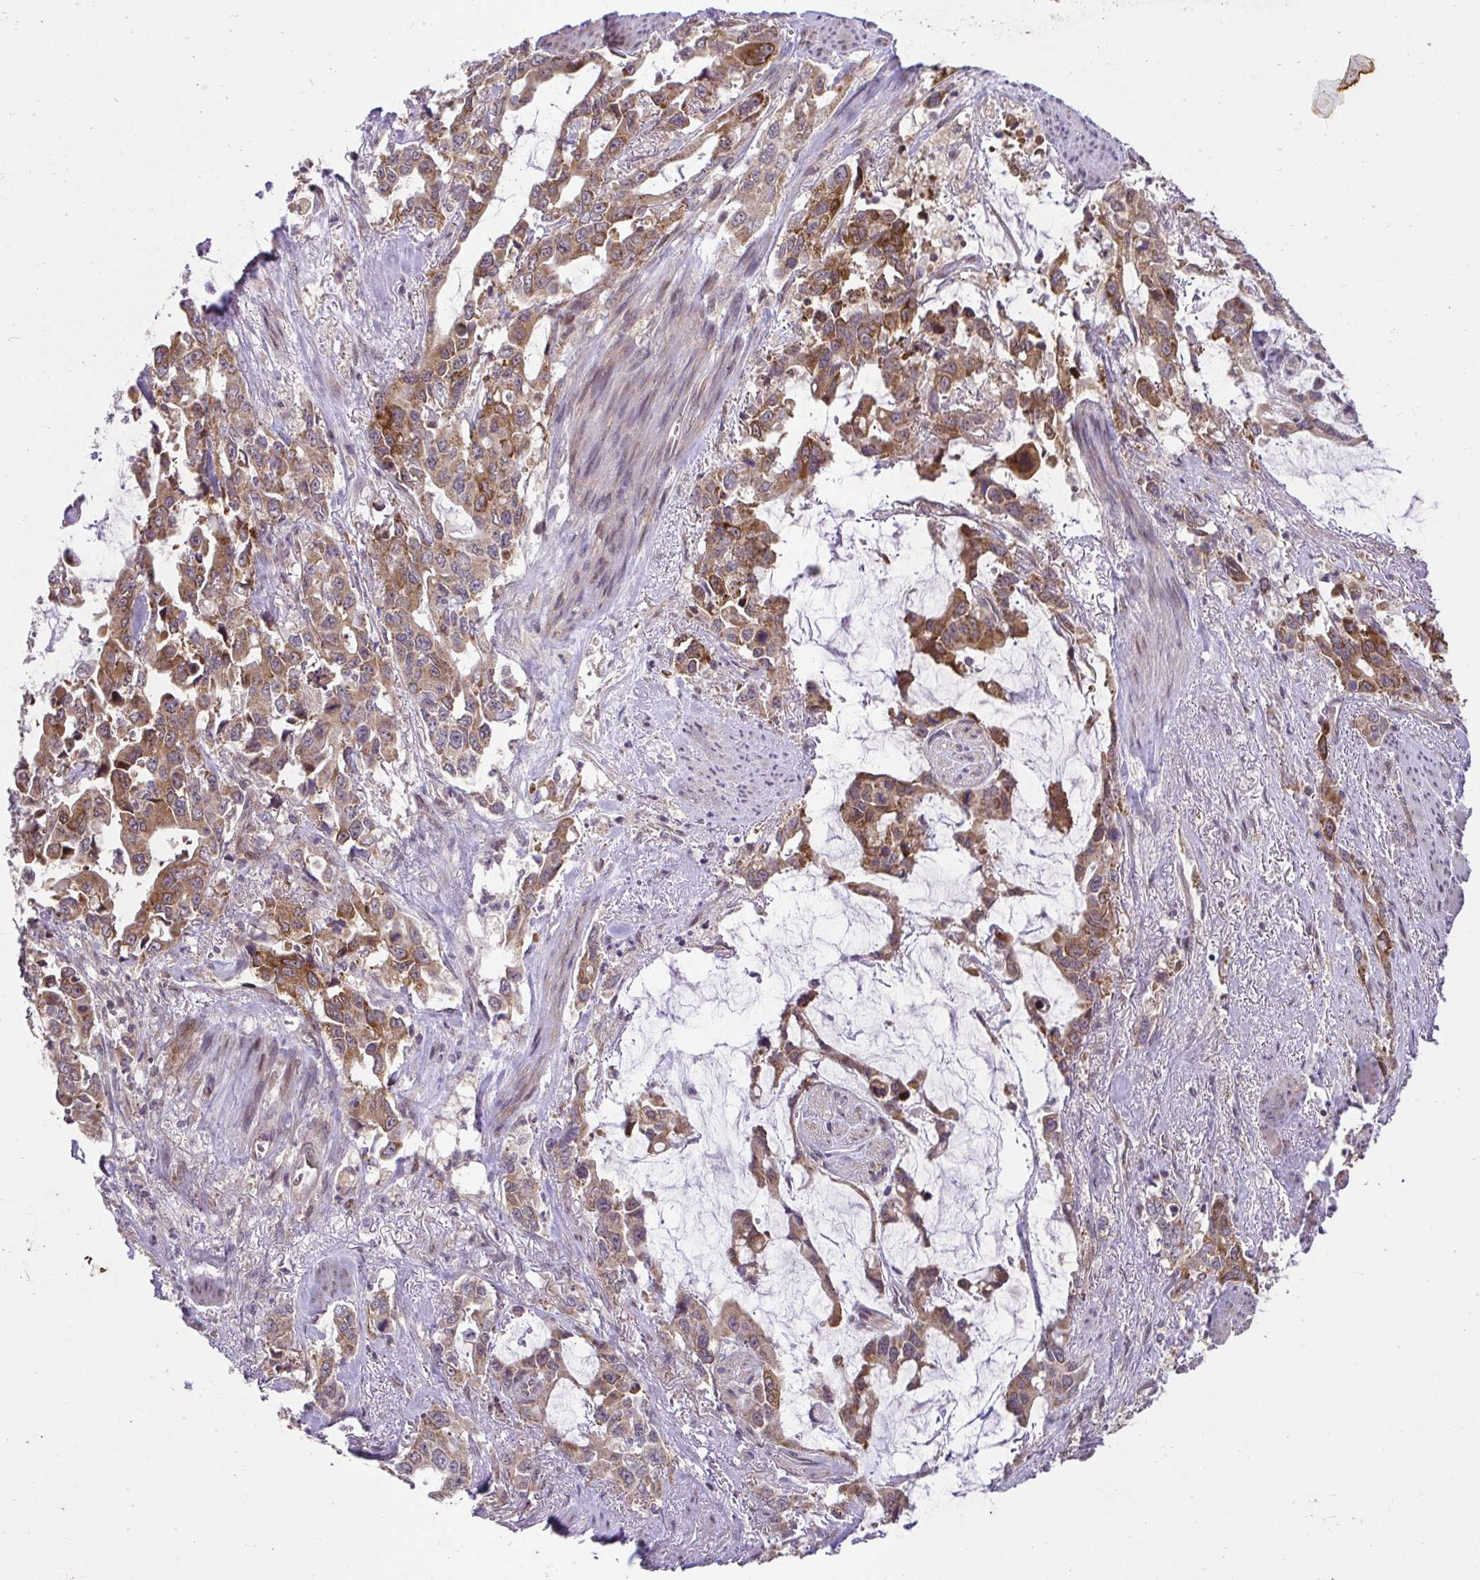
{"staining": {"intensity": "strong", "quantity": ">75%", "location": "cytoplasmic/membranous"}, "tissue": "stomach cancer", "cell_type": "Tumor cells", "image_type": "cancer", "snomed": [{"axis": "morphology", "description": "Adenocarcinoma, NOS"}, {"axis": "topography", "description": "Stomach, upper"}], "caption": "Stomach cancer stained with a protein marker shows strong staining in tumor cells.", "gene": "RDH14", "patient": {"sex": "male", "age": 85}}